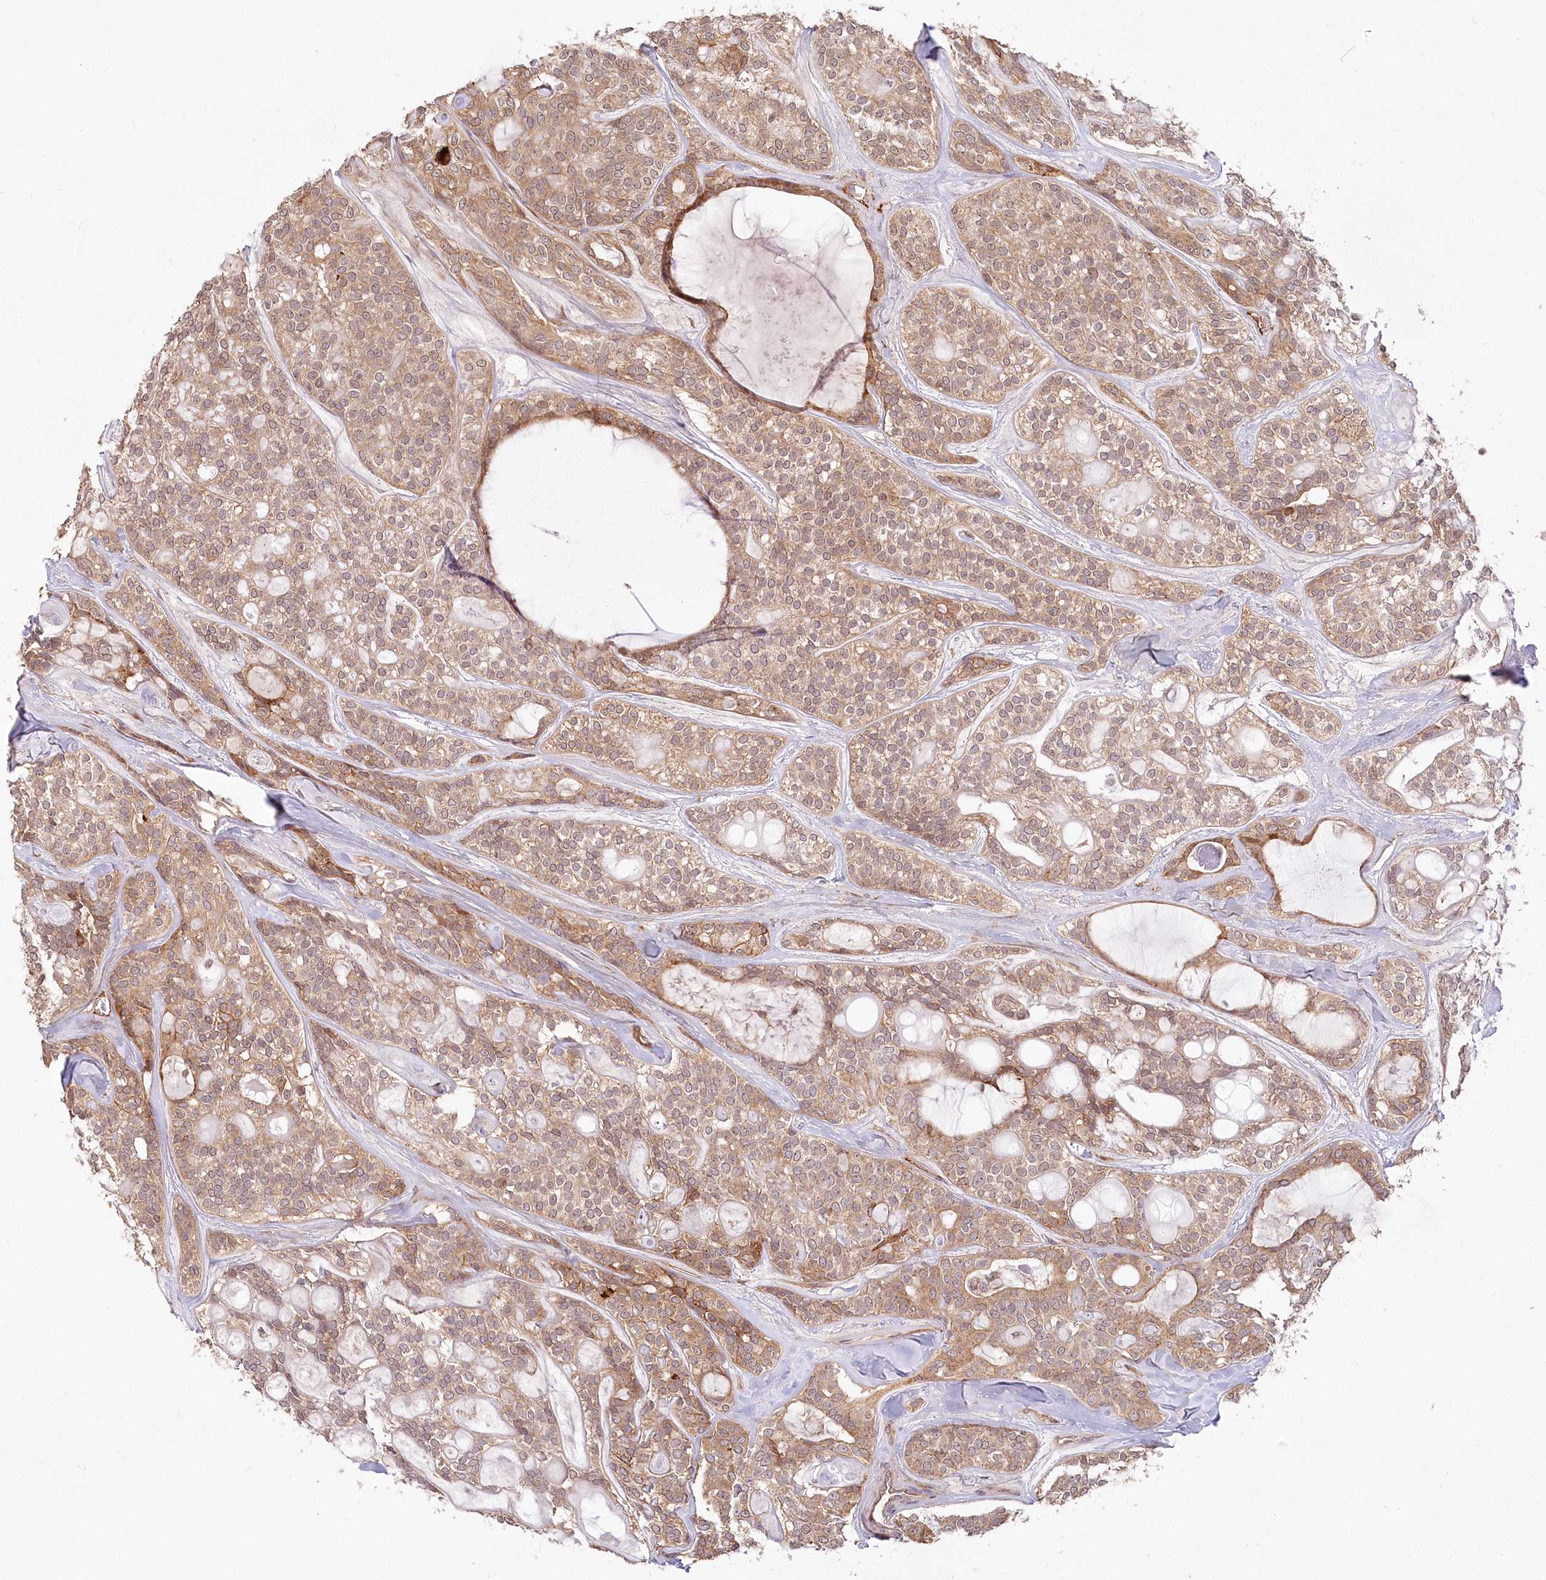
{"staining": {"intensity": "moderate", "quantity": ">75%", "location": "cytoplasmic/membranous"}, "tissue": "head and neck cancer", "cell_type": "Tumor cells", "image_type": "cancer", "snomed": [{"axis": "morphology", "description": "Adenocarcinoma, NOS"}, {"axis": "topography", "description": "Head-Neck"}], "caption": "Immunohistochemical staining of head and neck cancer (adenocarcinoma) shows moderate cytoplasmic/membranous protein expression in about >75% of tumor cells.", "gene": "CEP70", "patient": {"sex": "male", "age": 66}}